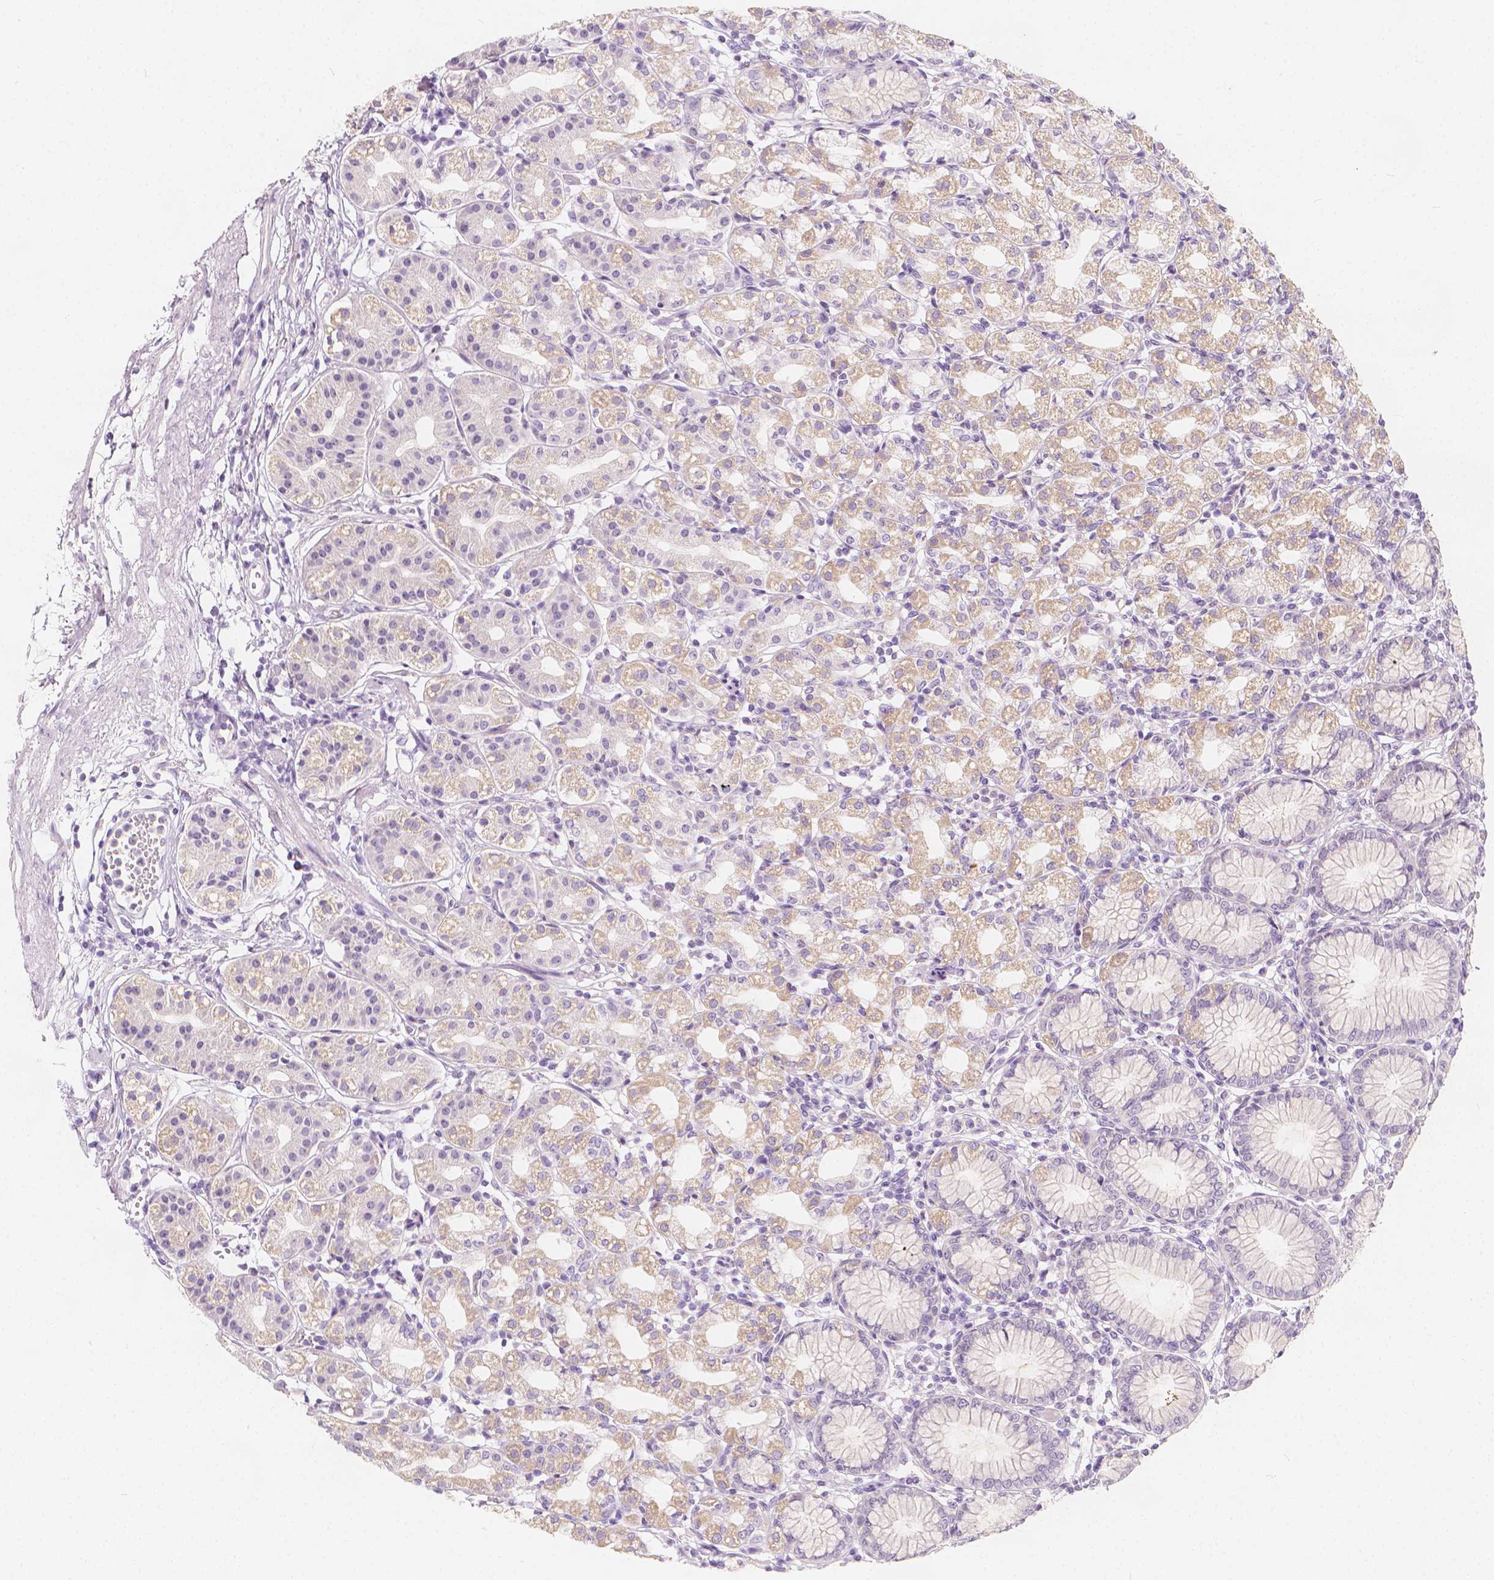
{"staining": {"intensity": "moderate", "quantity": "<25%", "location": "cytoplasmic/membranous"}, "tissue": "stomach", "cell_type": "Glandular cells", "image_type": "normal", "snomed": [{"axis": "morphology", "description": "Normal tissue, NOS"}, {"axis": "topography", "description": "Skeletal muscle"}, {"axis": "topography", "description": "Stomach"}], "caption": "The micrograph exhibits staining of normal stomach, revealing moderate cytoplasmic/membranous protein staining (brown color) within glandular cells. (IHC, brightfield microscopy, high magnification).", "gene": "RBFOX1", "patient": {"sex": "female", "age": 57}}